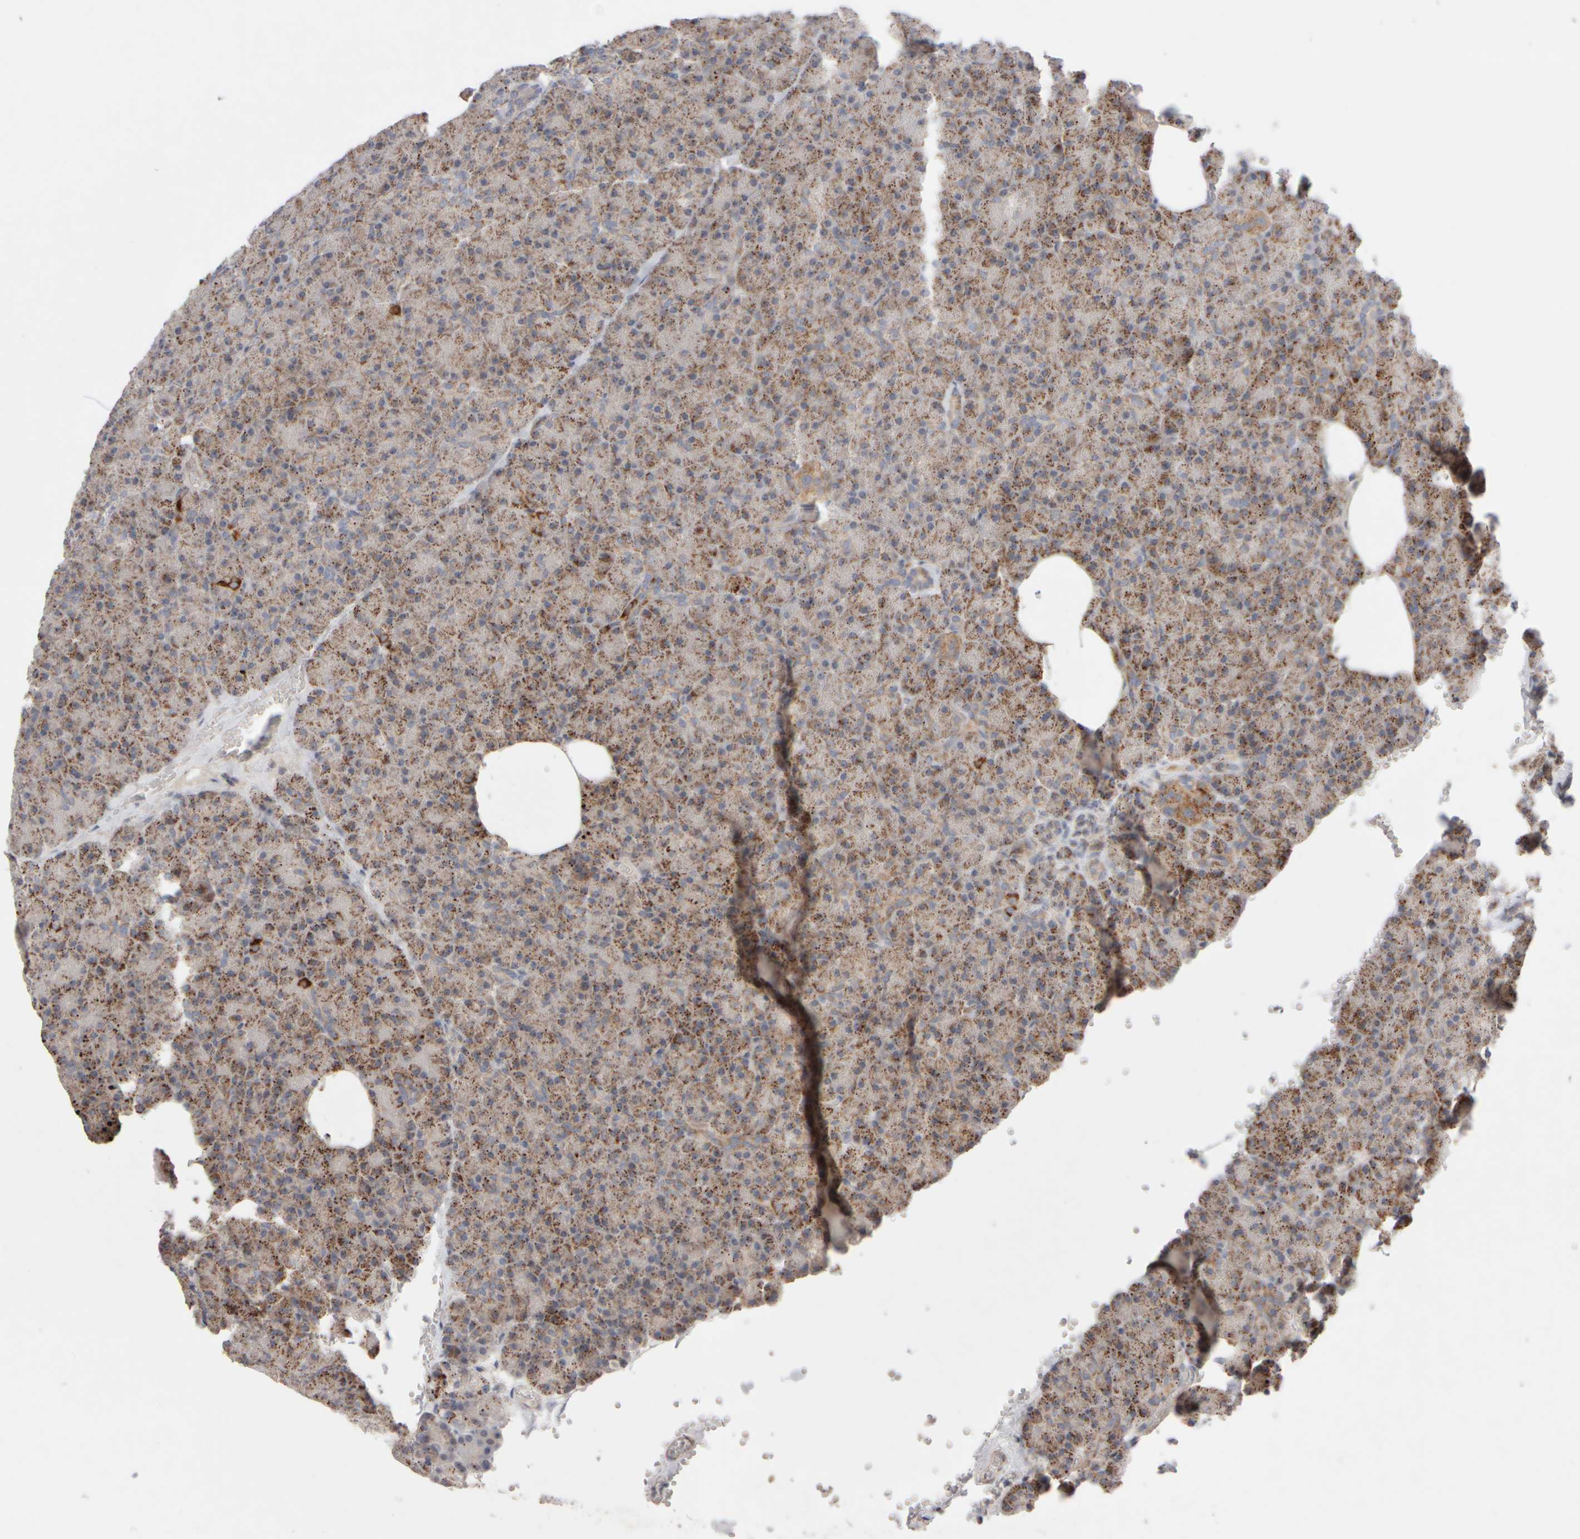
{"staining": {"intensity": "moderate", "quantity": ">75%", "location": "cytoplasmic/membranous"}, "tissue": "pancreas", "cell_type": "Exocrine glandular cells", "image_type": "normal", "snomed": [{"axis": "morphology", "description": "Normal tissue, NOS"}, {"axis": "morphology", "description": "Carcinoid, malignant, NOS"}, {"axis": "topography", "description": "Pancreas"}], "caption": "Exocrine glandular cells display moderate cytoplasmic/membranous positivity in about >75% of cells in unremarkable pancreas.", "gene": "CHADL", "patient": {"sex": "female", "age": 35}}